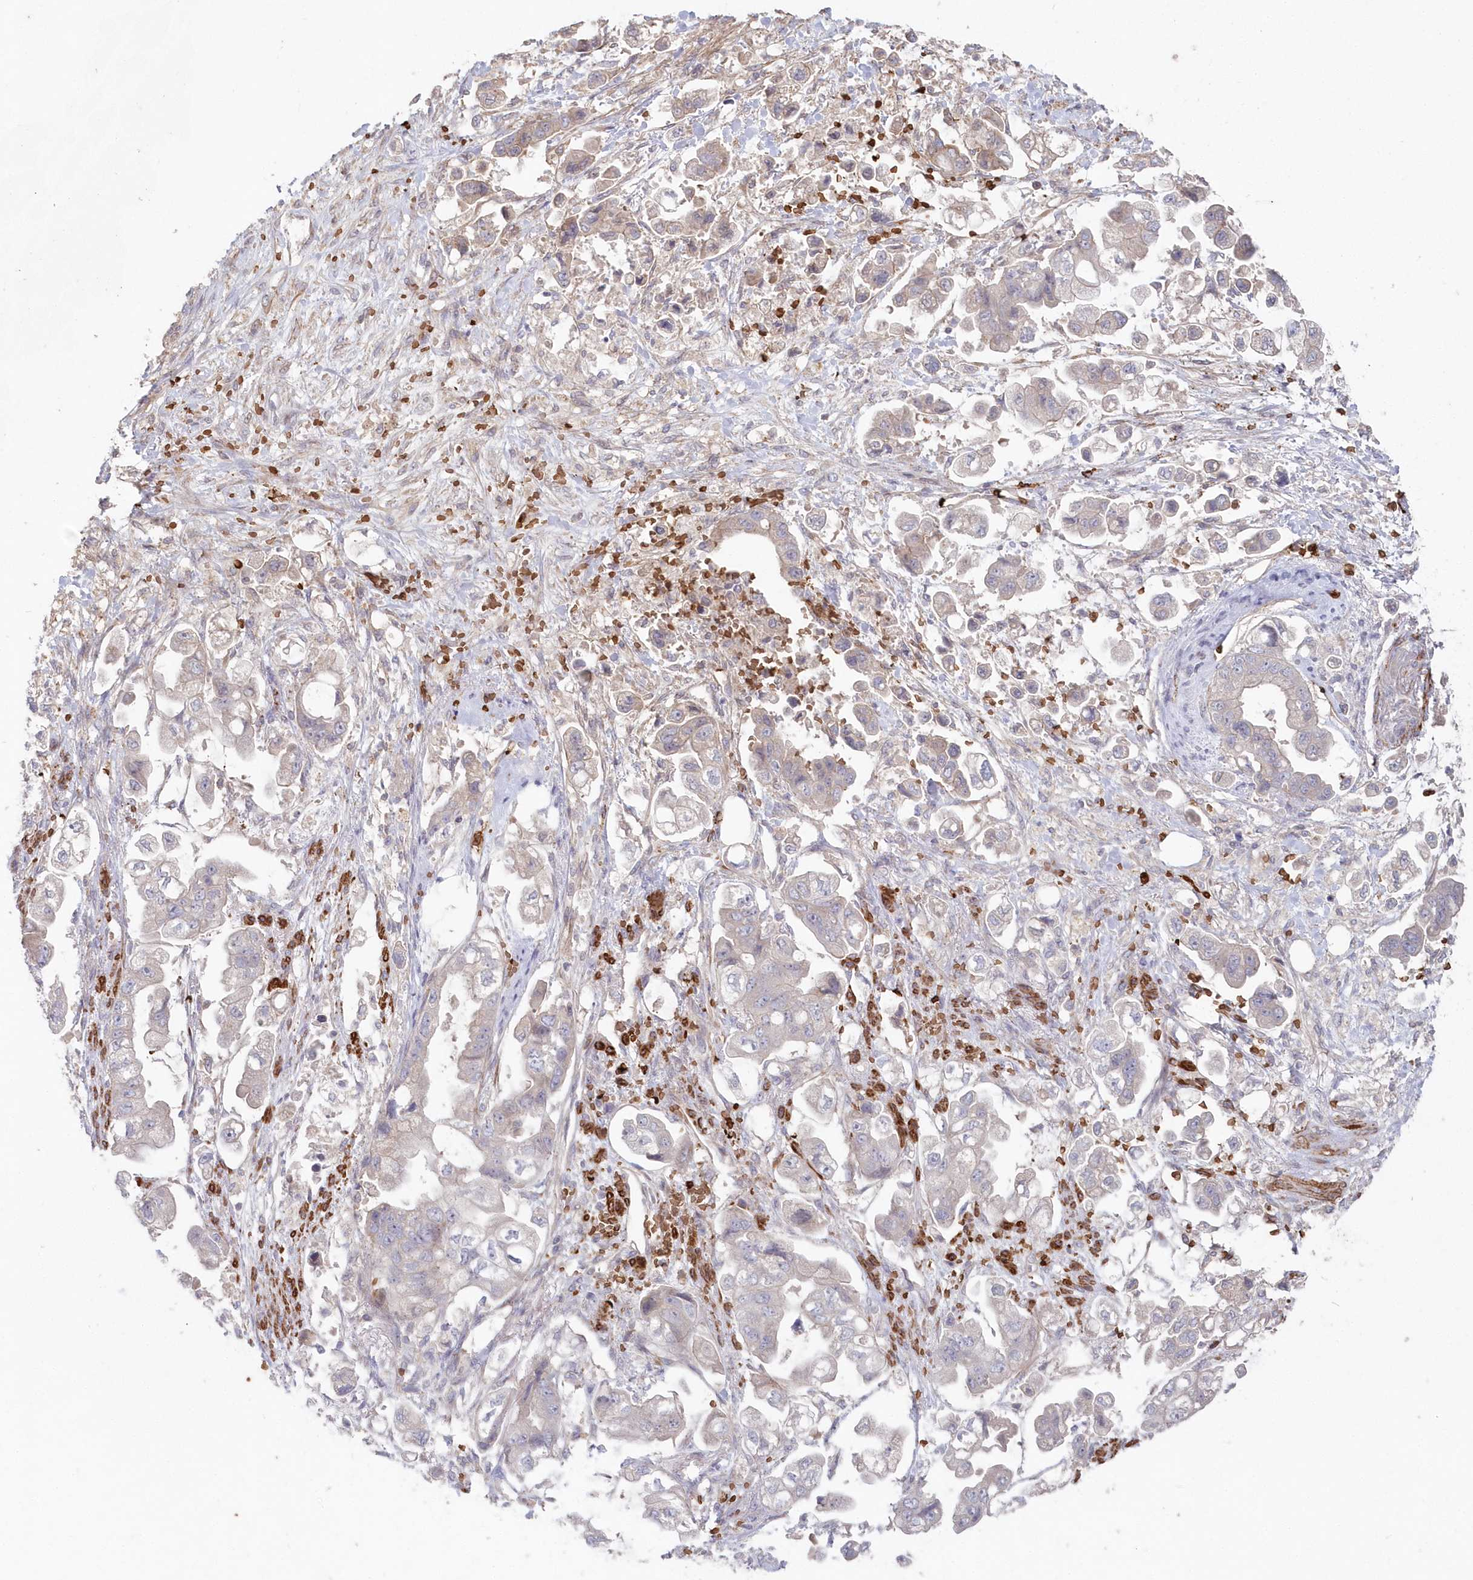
{"staining": {"intensity": "weak", "quantity": "<25%", "location": "cytoplasmic/membranous"}, "tissue": "stomach cancer", "cell_type": "Tumor cells", "image_type": "cancer", "snomed": [{"axis": "morphology", "description": "Adenocarcinoma, NOS"}, {"axis": "topography", "description": "Stomach"}], "caption": "High power microscopy histopathology image of an immunohistochemistry (IHC) image of adenocarcinoma (stomach), revealing no significant expression in tumor cells. (DAB (3,3'-diaminobenzidine) immunohistochemistry, high magnification).", "gene": "SERINC1", "patient": {"sex": "male", "age": 62}}